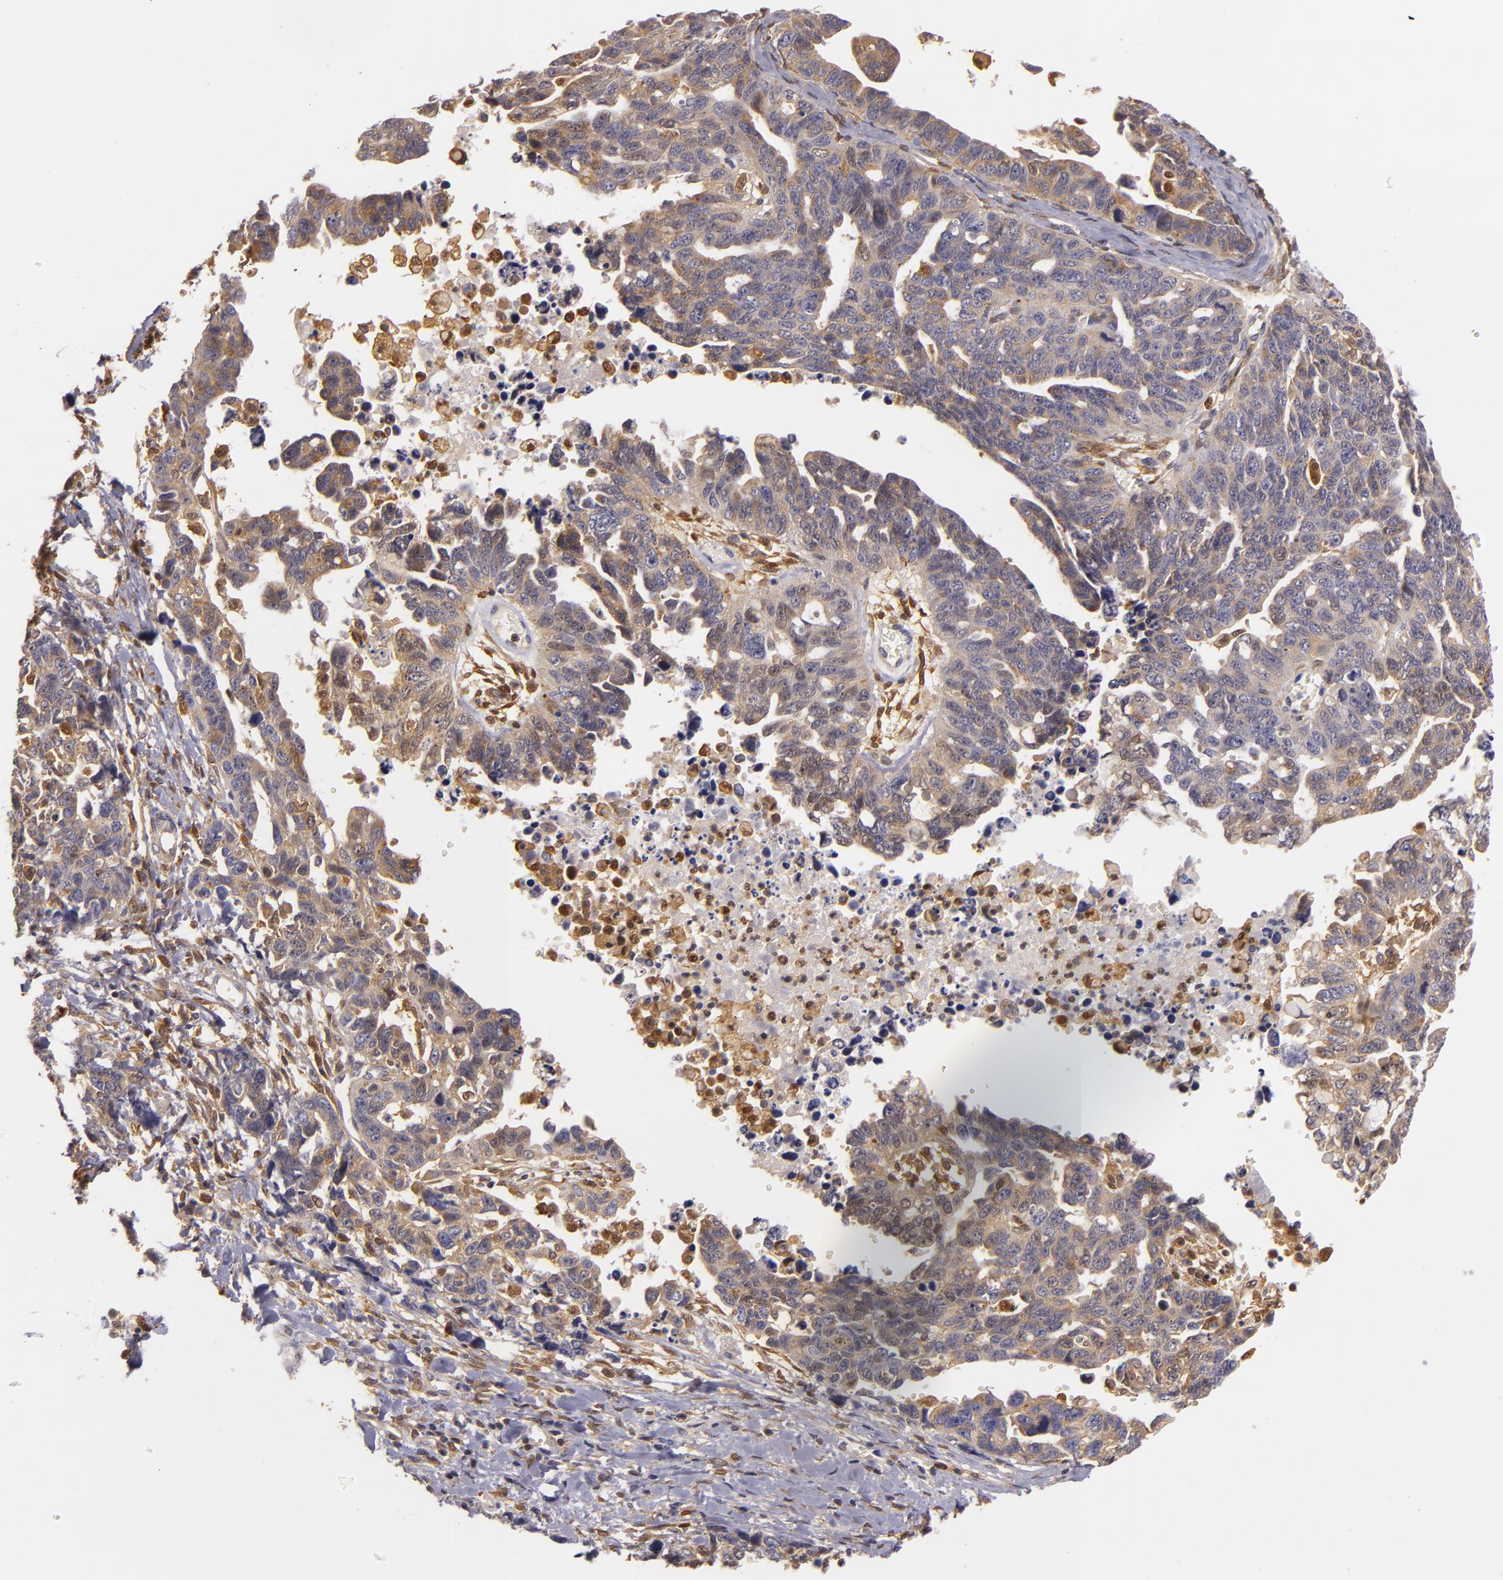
{"staining": {"intensity": "moderate", "quantity": ">75%", "location": "cytoplasmic/membranous"}, "tissue": "ovarian cancer", "cell_type": "Tumor cells", "image_type": "cancer", "snomed": [{"axis": "morphology", "description": "Cystadenocarcinoma, serous, NOS"}, {"axis": "topography", "description": "Ovary"}], "caption": "This image reveals immunohistochemistry staining of ovarian serous cystadenocarcinoma, with medium moderate cytoplasmic/membranous staining in about >75% of tumor cells.", "gene": "TOM1", "patient": {"sex": "female", "age": 69}}